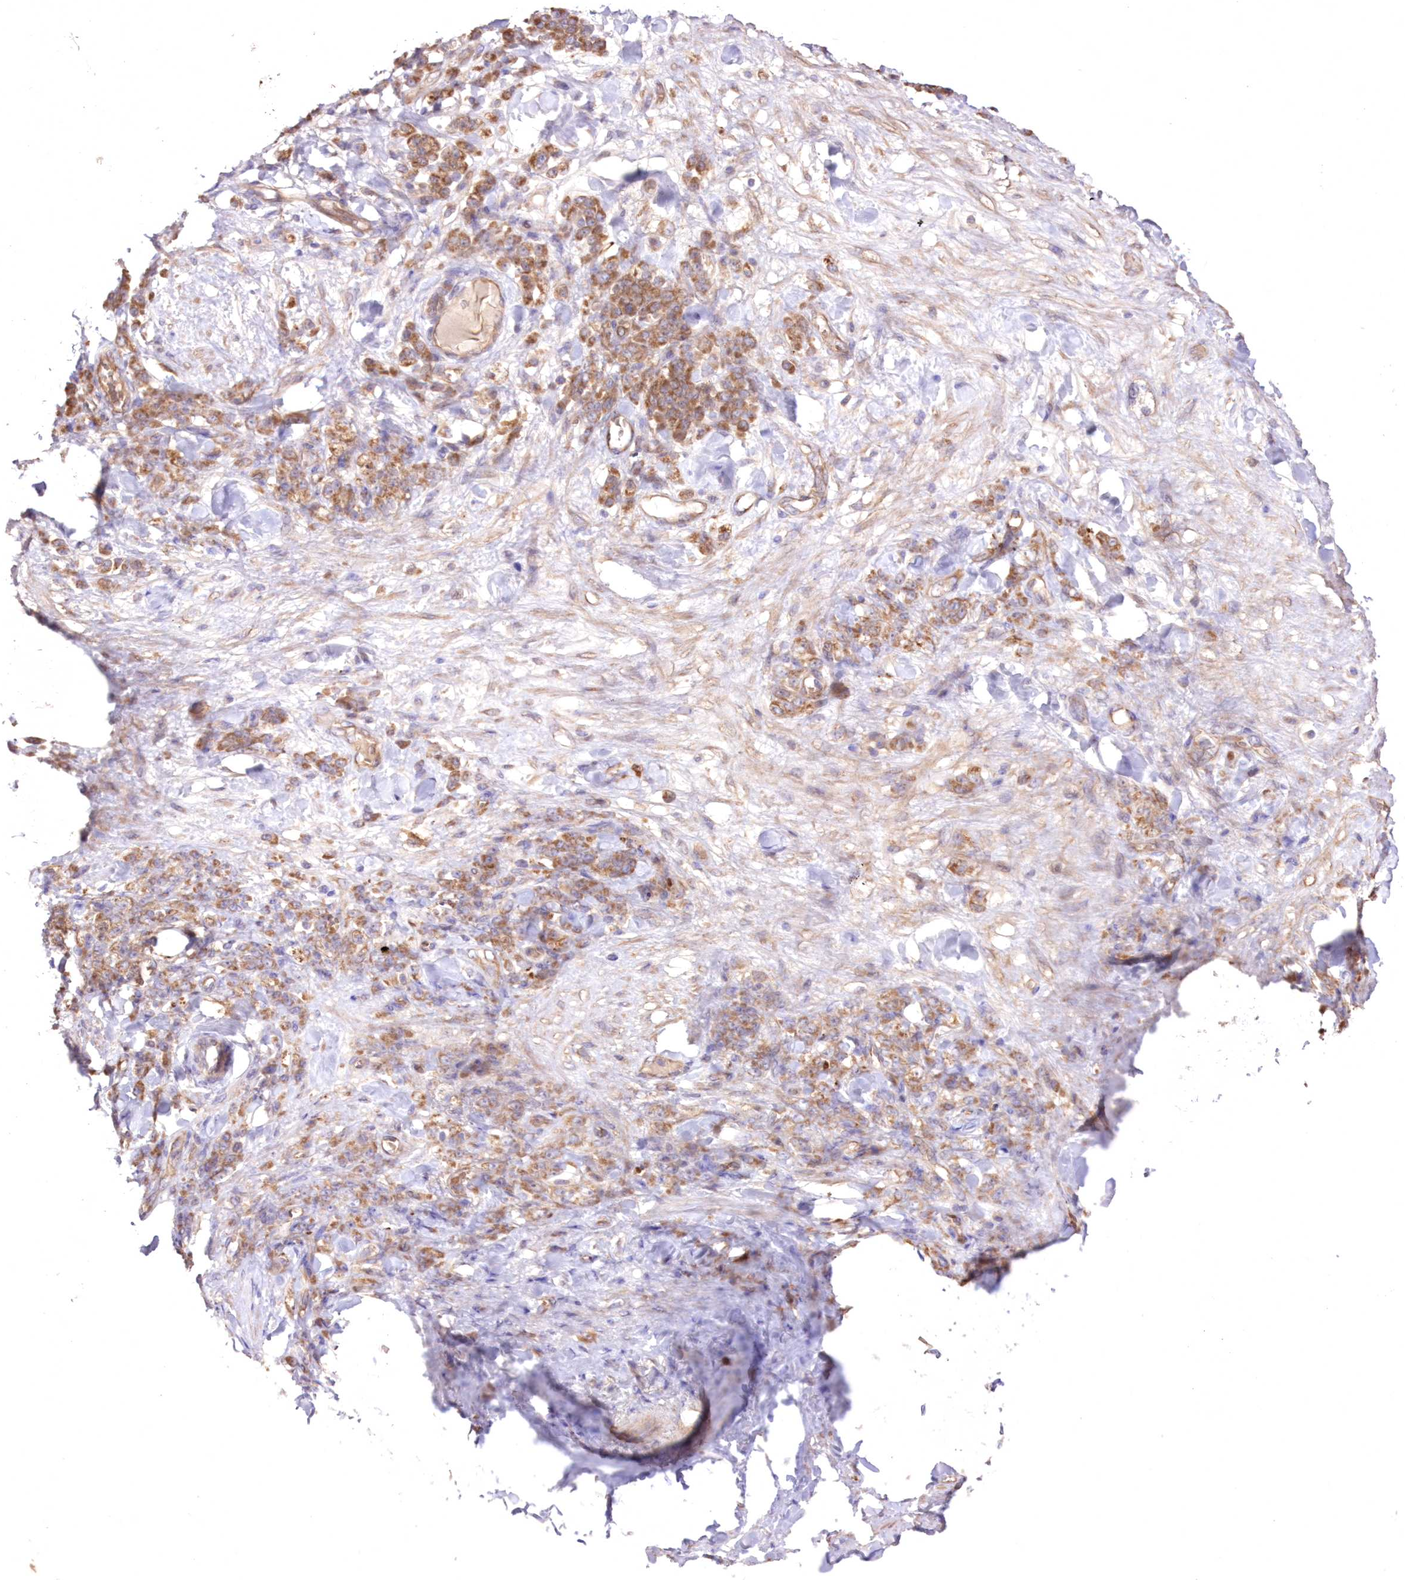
{"staining": {"intensity": "moderate", "quantity": ">75%", "location": "cytoplasmic/membranous"}, "tissue": "stomach cancer", "cell_type": "Tumor cells", "image_type": "cancer", "snomed": [{"axis": "morphology", "description": "Normal tissue, NOS"}, {"axis": "morphology", "description": "Adenocarcinoma, NOS"}, {"axis": "topography", "description": "Stomach"}], "caption": "Immunohistochemistry (IHC) micrograph of neoplastic tissue: stomach cancer stained using immunohistochemistry demonstrates medium levels of moderate protein expression localized specifically in the cytoplasmic/membranous of tumor cells, appearing as a cytoplasmic/membranous brown color.", "gene": "FCHO2", "patient": {"sex": "male", "age": 82}}